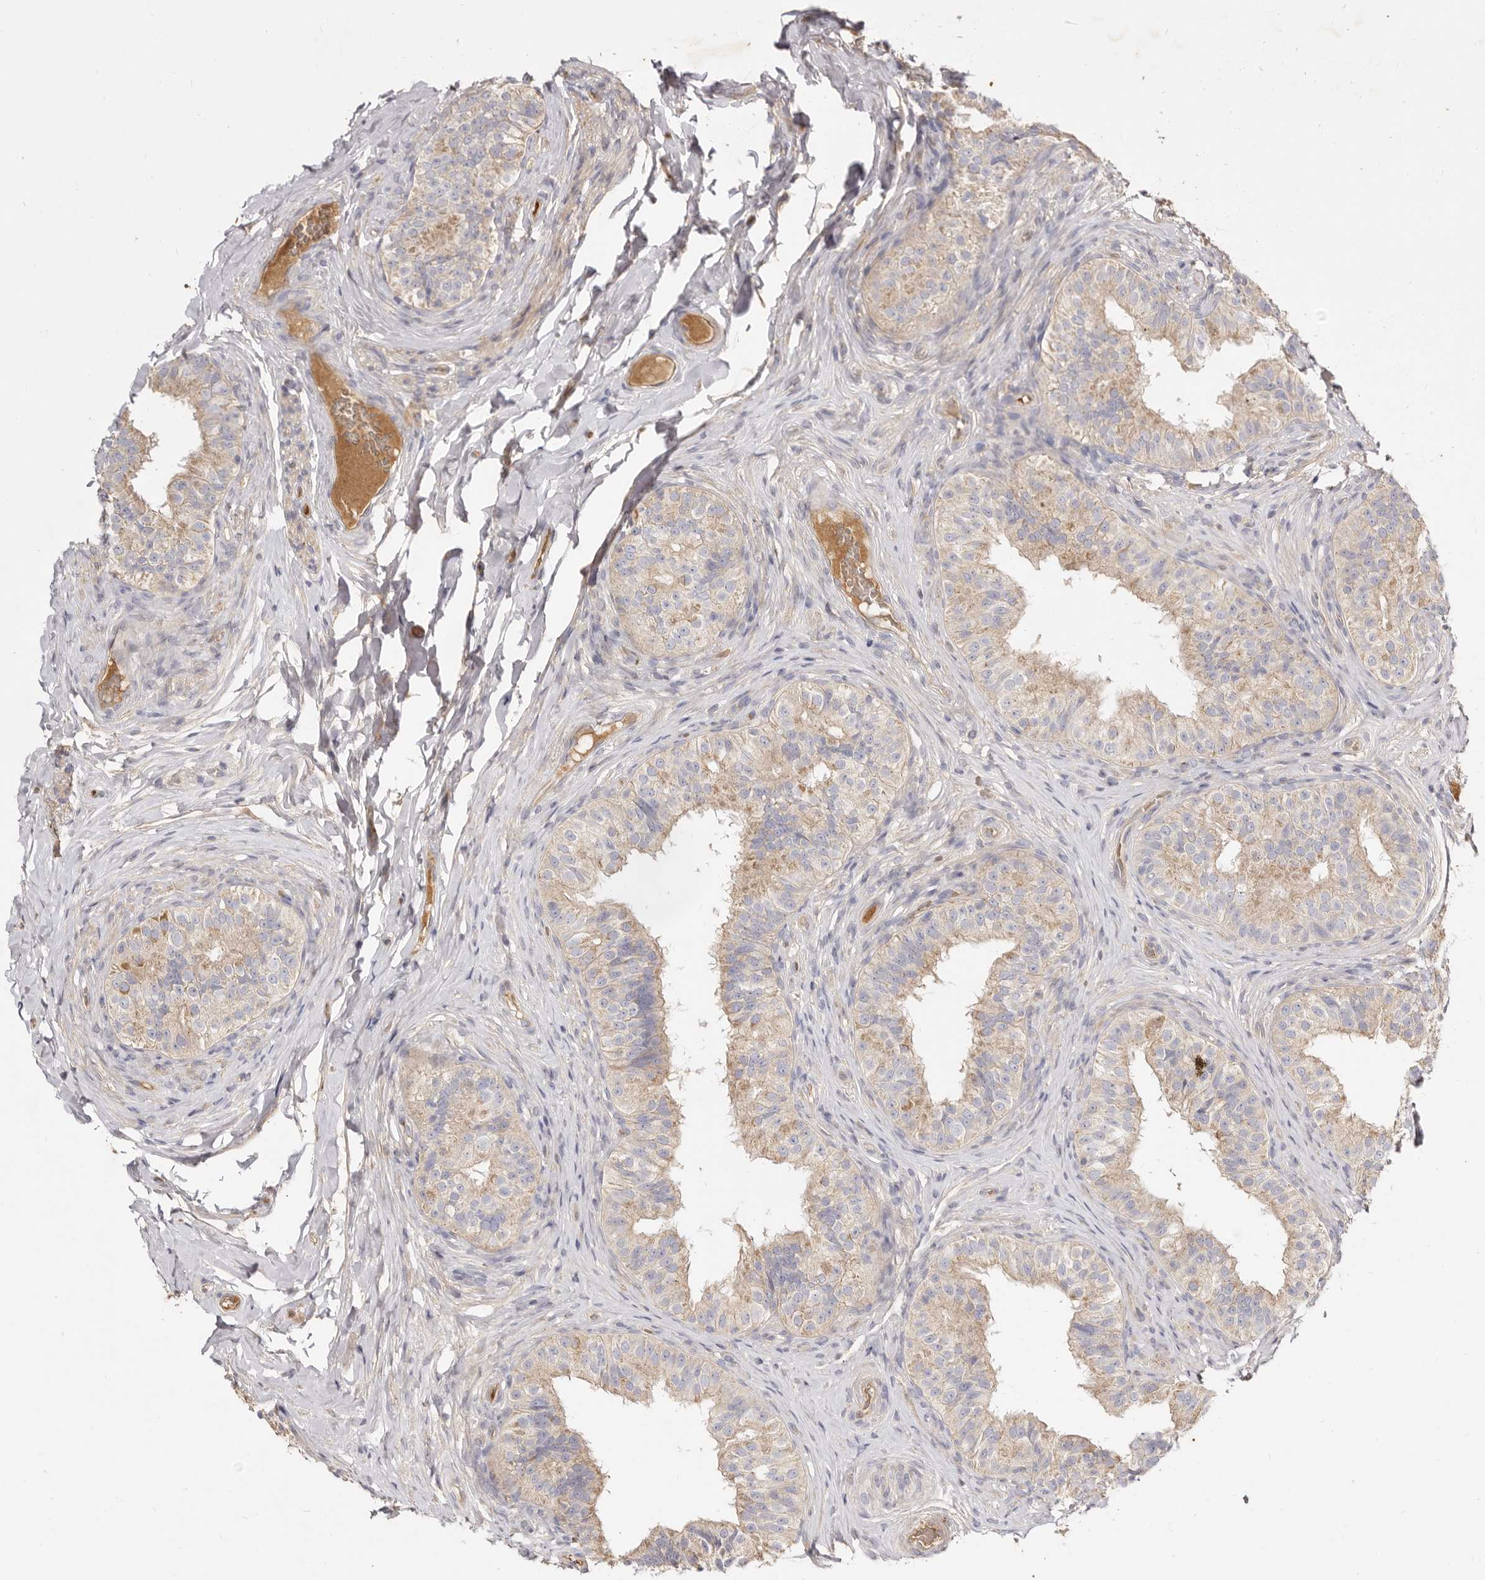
{"staining": {"intensity": "moderate", "quantity": ">75%", "location": "cytoplasmic/membranous"}, "tissue": "epididymis", "cell_type": "Glandular cells", "image_type": "normal", "snomed": [{"axis": "morphology", "description": "Normal tissue, NOS"}, {"axis": "topography", "description": "Epididymis"}], "caption": "Glandular cells display medium levels of moderate cytoplasmic/membranous staining in approximately >75% of cells in benign epididymis. (DAB (3,3'-diaminobenzidine) IHC with brightfield microscopy, high magnification).", "gene": "ADAMTS9", "patient": {"sex": "male", "age": 49}}